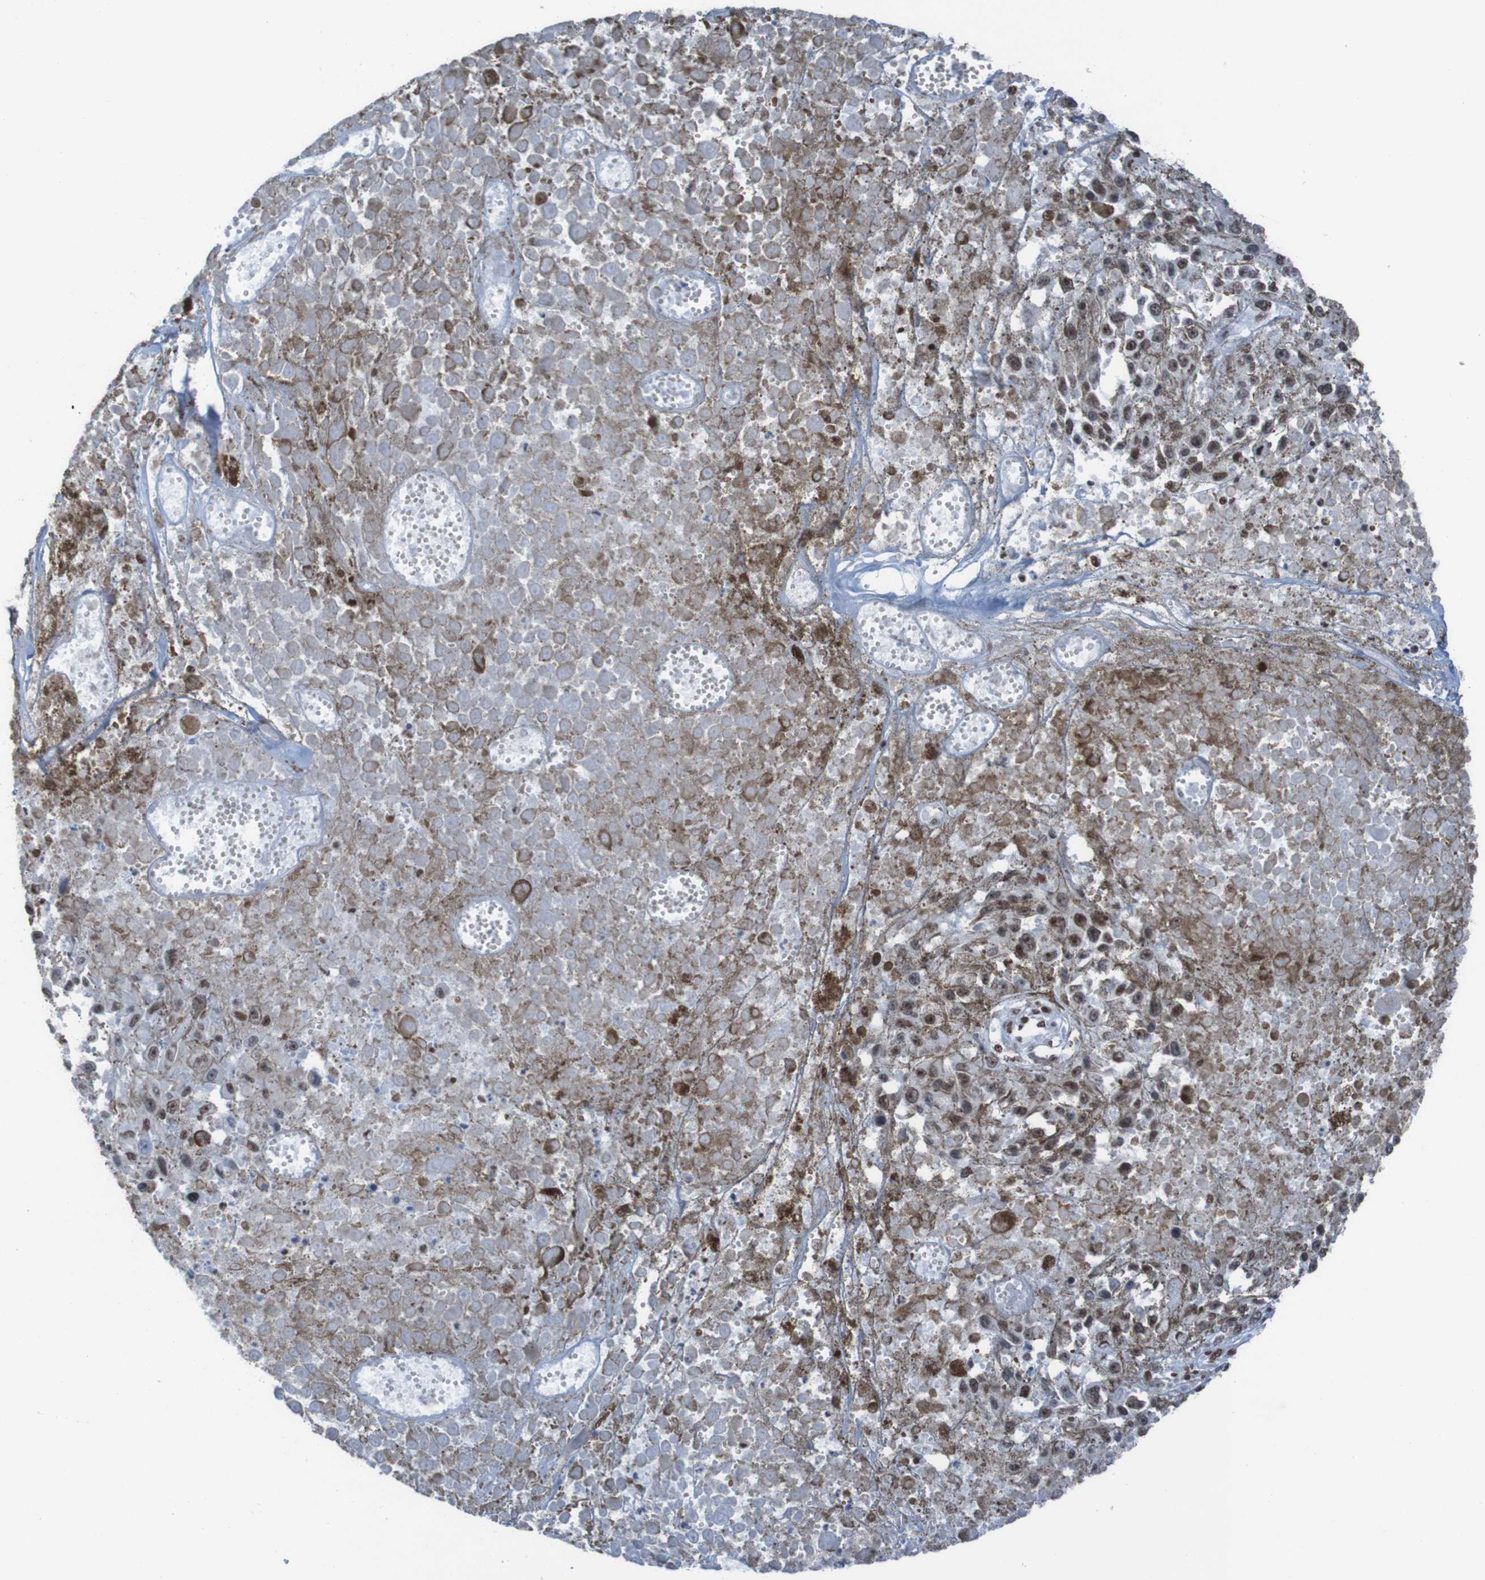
{"staining": {"intensity": "moderate", "quantity": ">75%", "location": "nuclear"}, "tissue": "melanoma", "cell_type": "Tumor cells", "image_type": "cancer", "snomed": [{"axis": "morphology", "description": "Malignant melanoma, Metastatic site"}, {"axis": "topography", "description": "Lymph node"}], "caption": "The image displays a brown stain indicating the presence of a protein in the nuclear of tumor cells in melanoma. The staining was performed using DAB to visualize the protein expression in brown, while the nuclei were stained in blue with hematoxylin (Magnification: 20x).", "gene": "PHF2", "patient": {"sex": "male", "age": 59}}